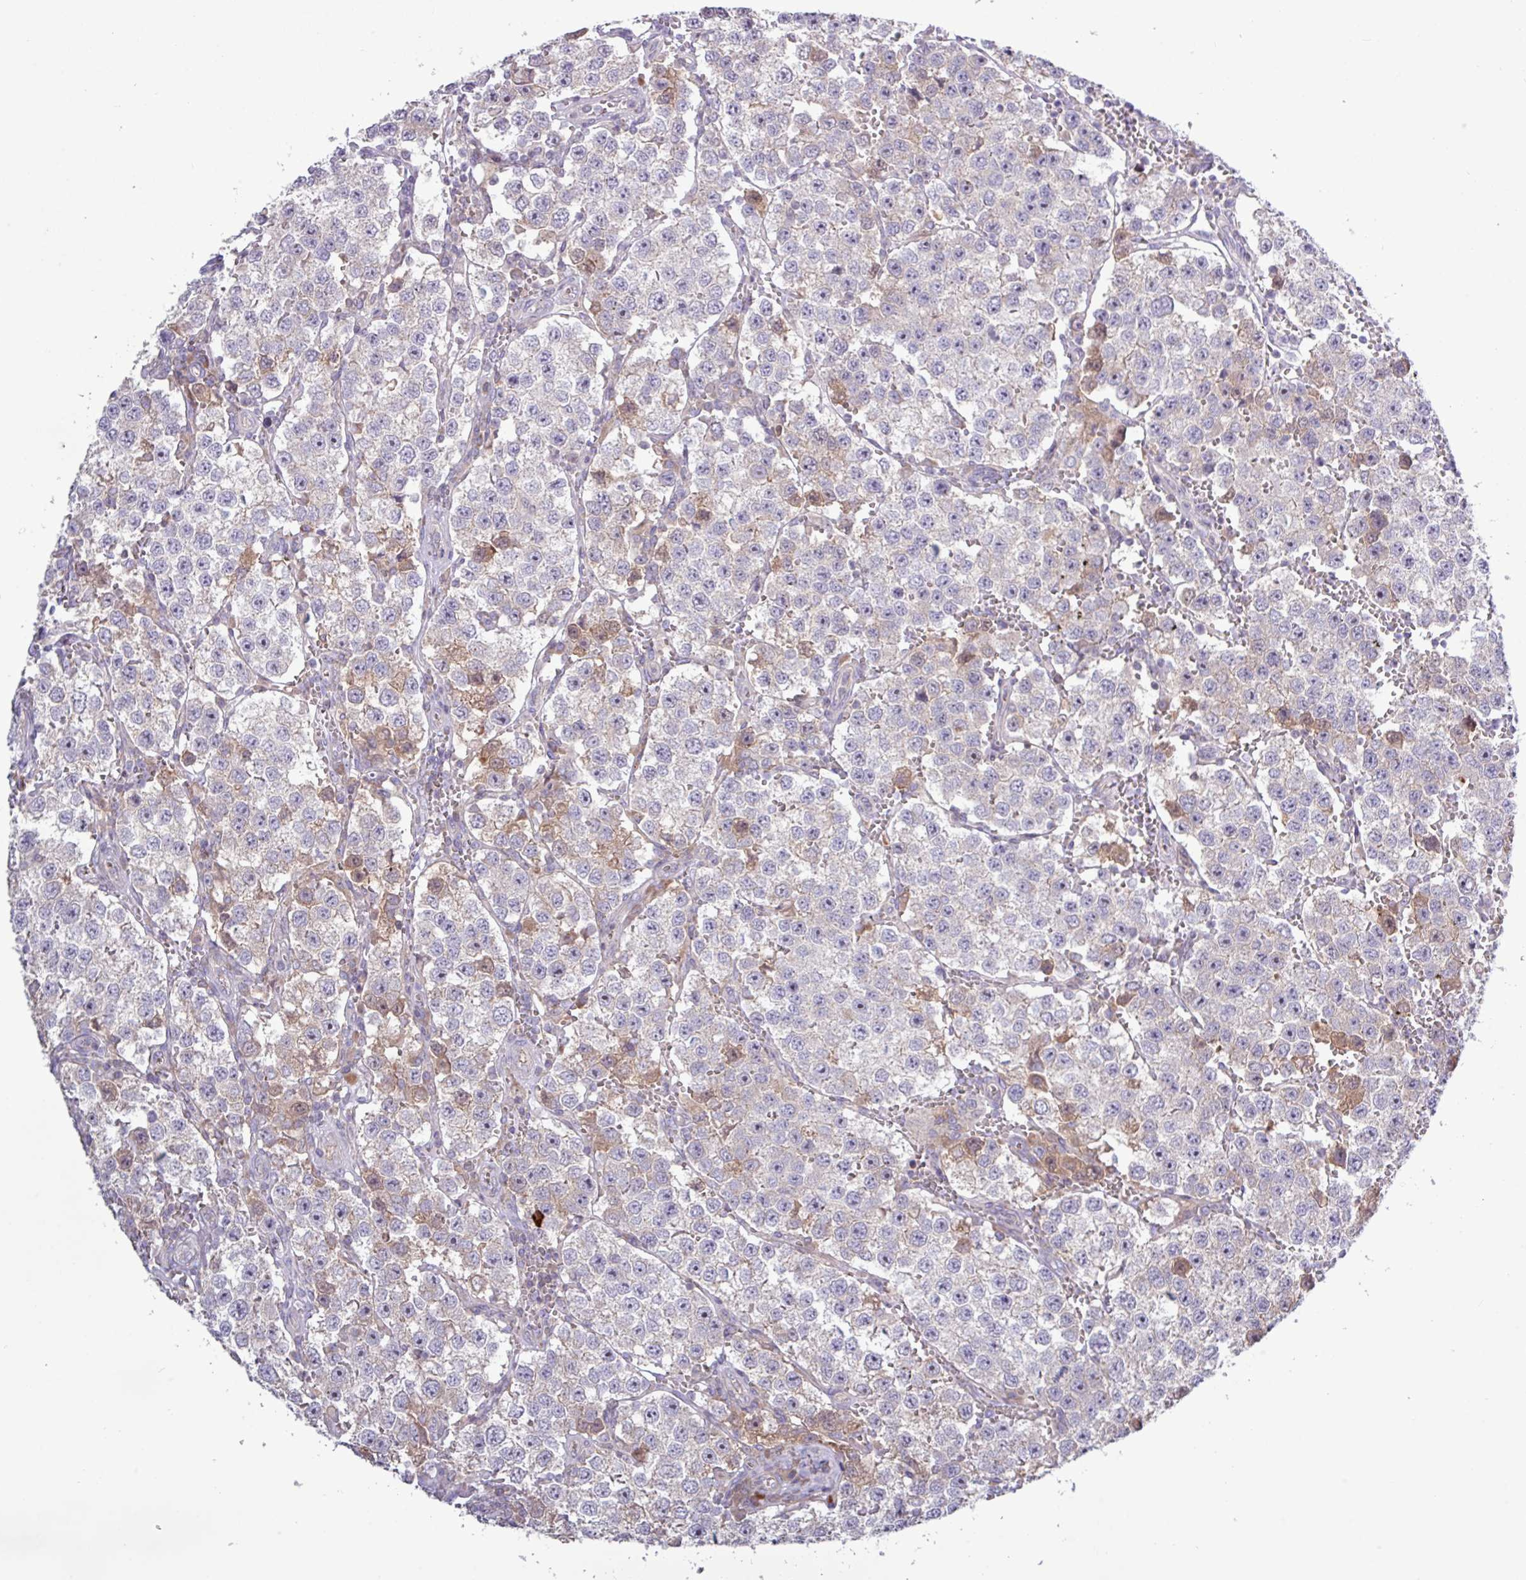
{"staining": {"intensity": "moderate", "quantity": "<25%", "location": "cytoplasmic/membranous"}, "tissue": "testis cancer", "cell_type": "Tumor cells", "image_type": "cancer", "snomed": [{"axis": "morphology", "description": "Seminoma, NOS"}, {"axis": "topography", "description": "Testis"}], "caption": "There is low levels of moderate cytoplasmic/membranous staining in tumor cells of testis cancer, as demonstrated by immunohistochemical staining (brown color).", "gene": "TNFSF12", "patient": {"sex": "male", "age": 37}}